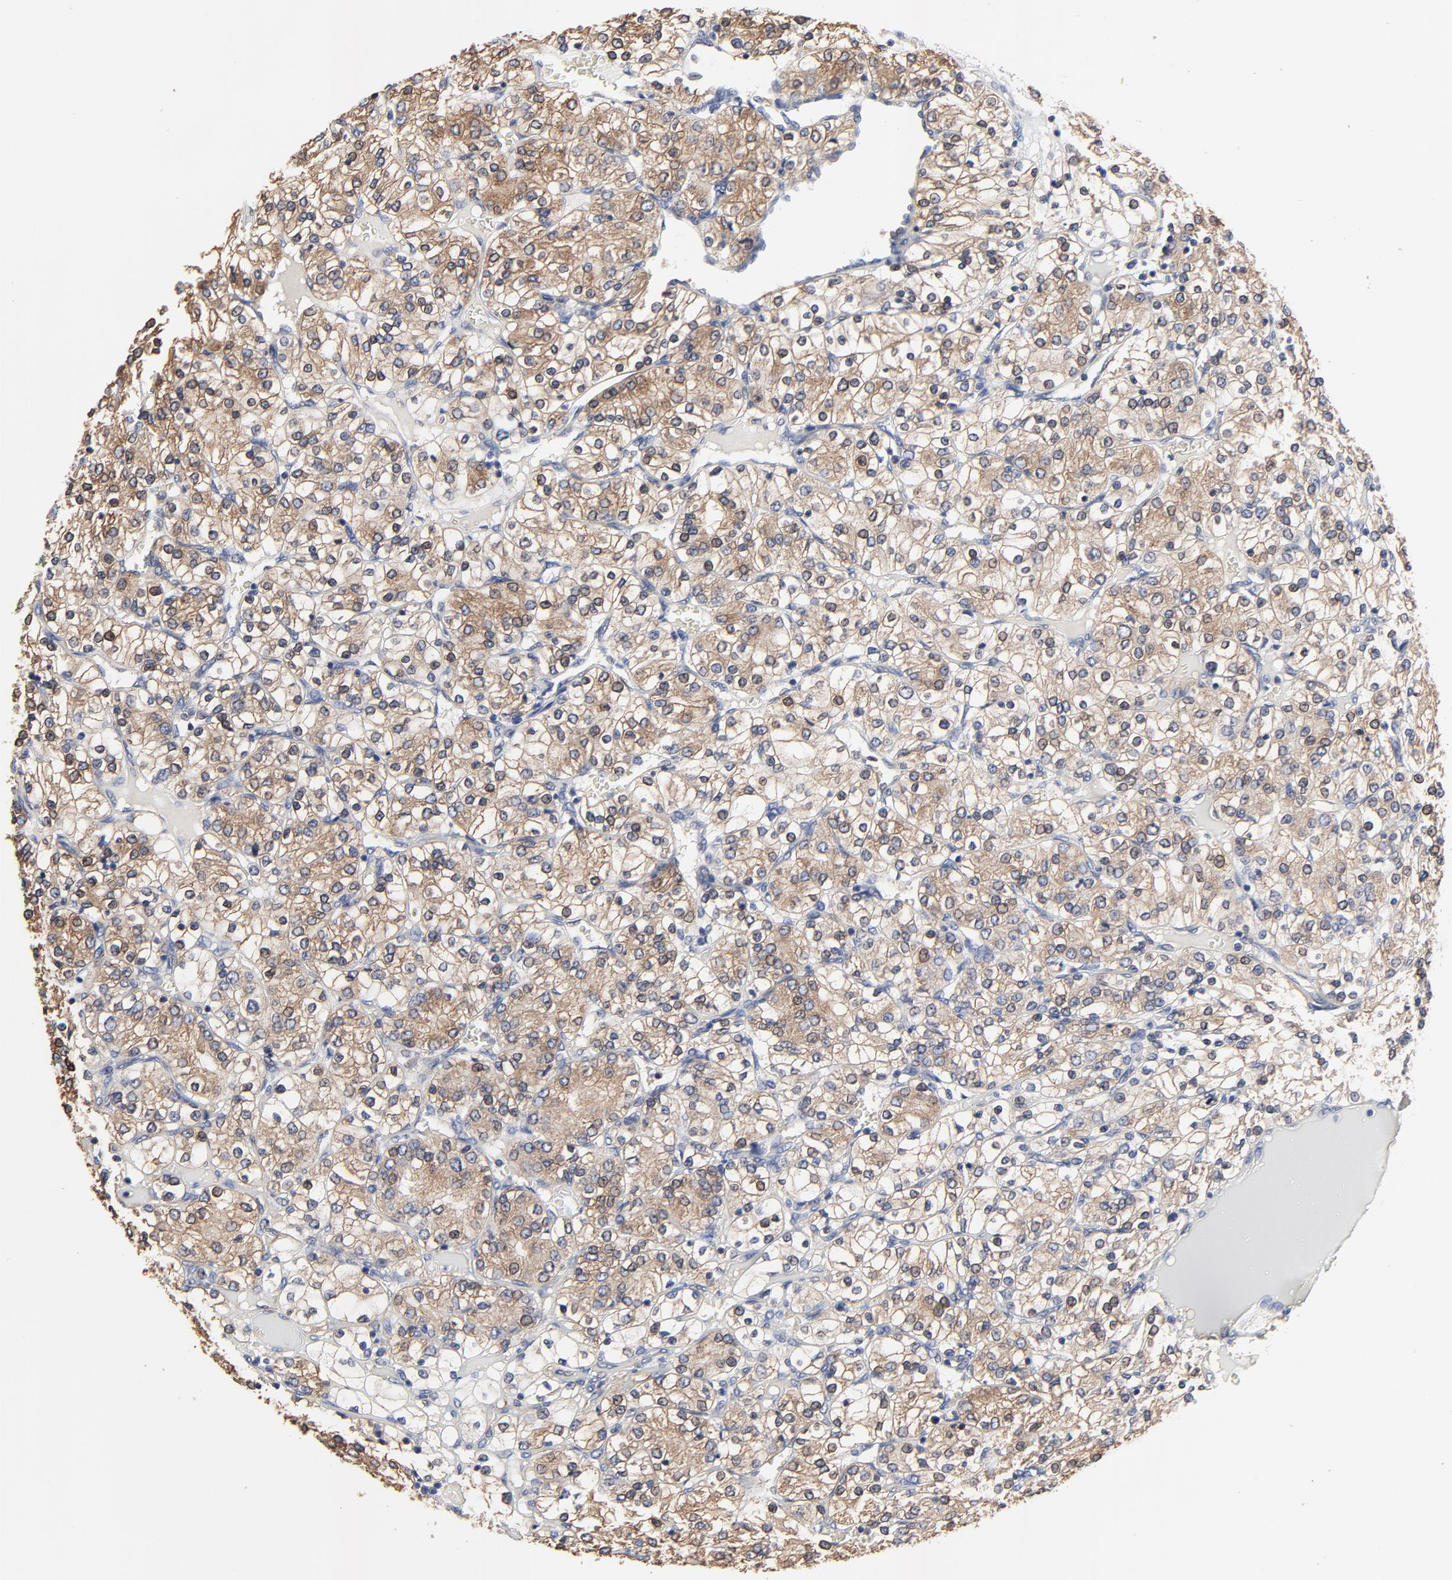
{"staining": {"intensity": "moderate", "quantity": ">75%", "location": "cytoplasmic/membranous"}, "tissue": "renal cancer", "cell_type": "Tumor cells", "image_type": "cancer", "snomed": [{"axis": "morphology", "description": "Adenocarcinoma, NOS"}, {"axis": "topography", "description": "Kidney"}], "caption": "Tumor cells show medium levels of moderate cytoplasmic/membranous expression in approximately >75% of cells in adenocarcinoma (renal).", "gene": "NXF3", "patient": {"sex": "female", "age": 62}}